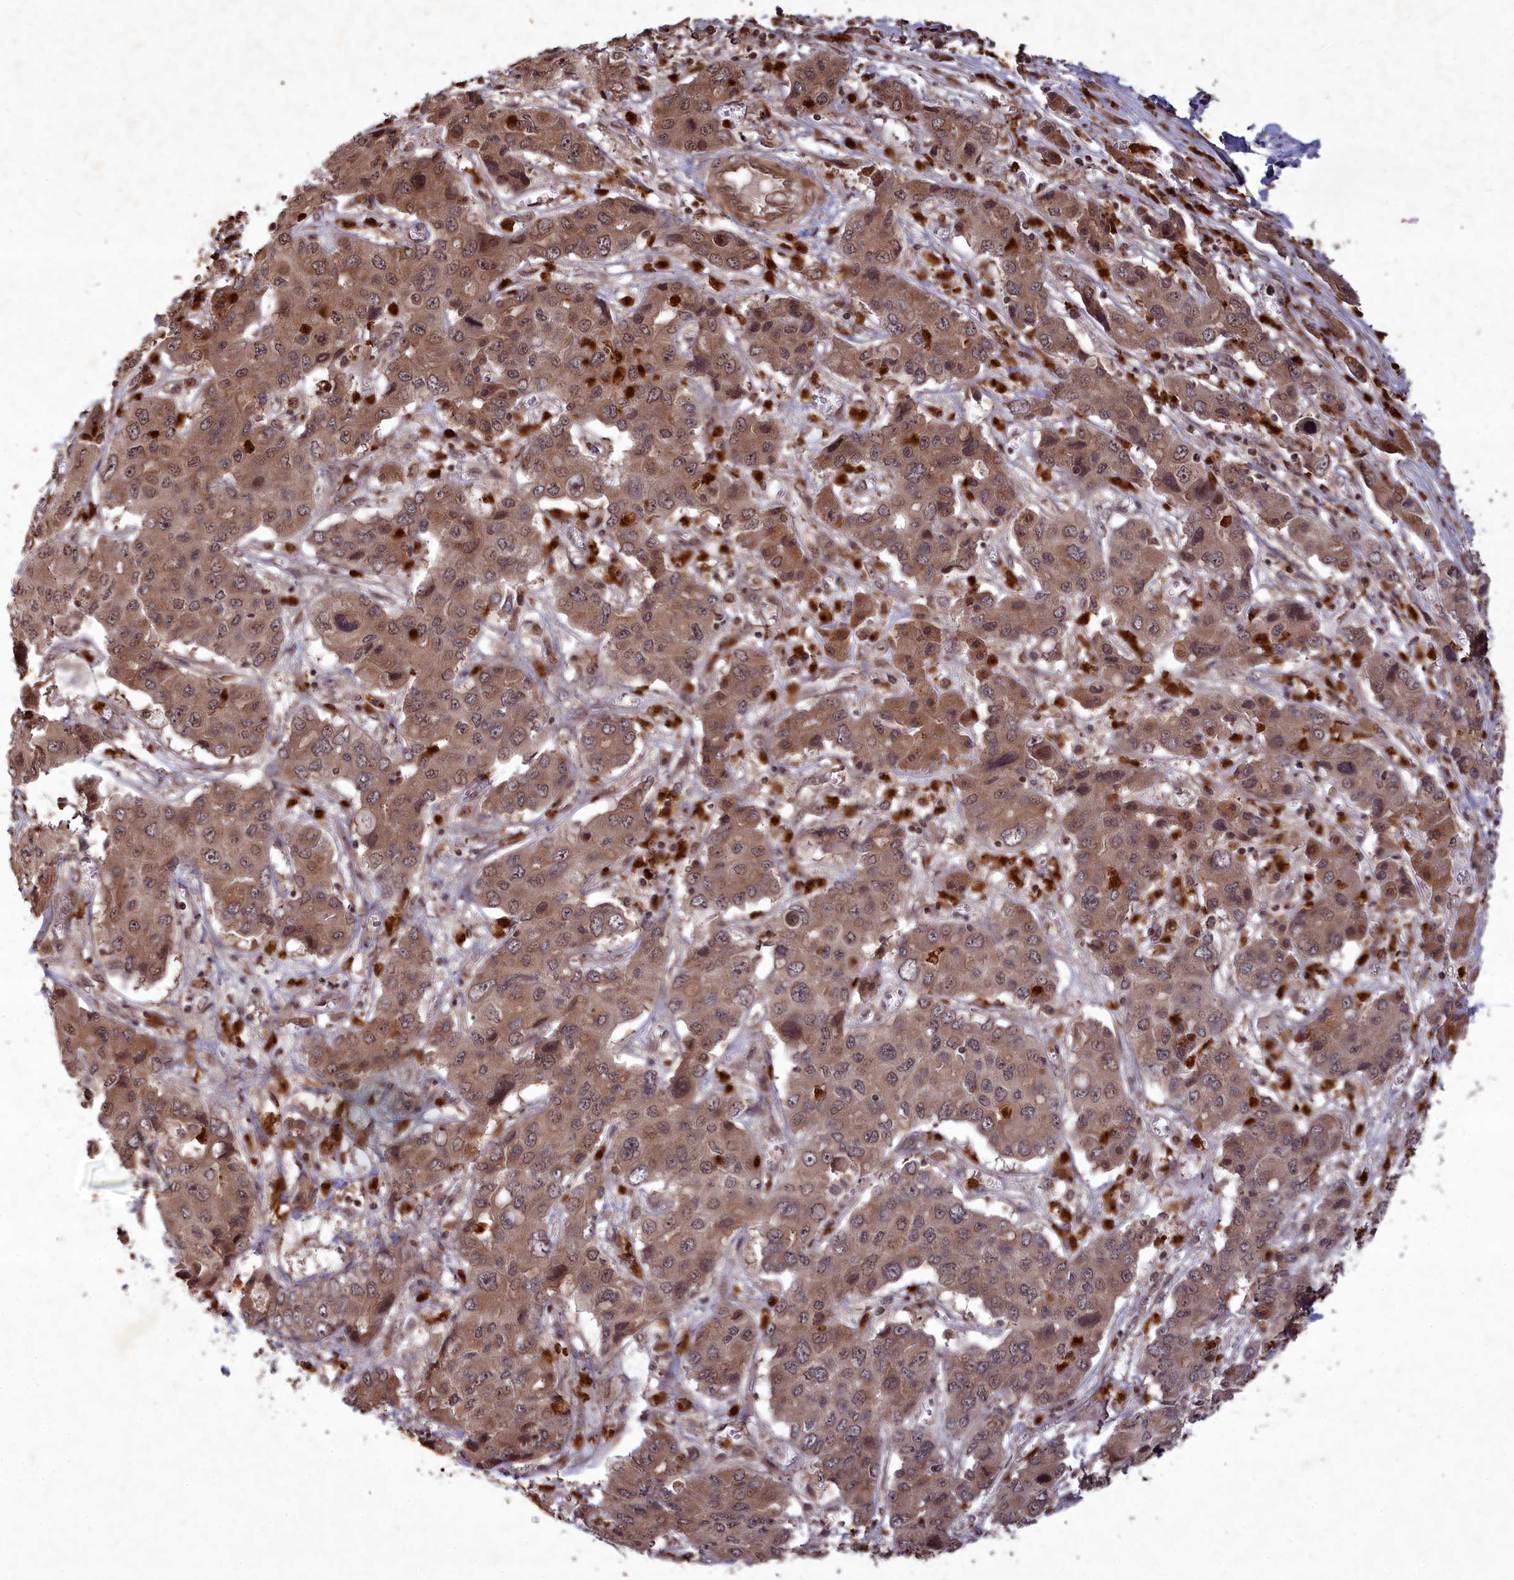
{"staining": {"intensity": "weak", "quantity": ">75%", "location": "cytoplasmic/membranous,nuclear"}, "tissue": "liver cancer", "cell_type": "Tumor cells", "image_type": "cancer", "snomed": [{"axis": "morphology", "description": "Cholangiocarcinoma"}, {"axis": "topography", "description": "Liver"}], "caption": "Liver cancer stained with immunohistochemistry (IHC) shows weak cytoplasmic/membranous and nuclear expression in approximately >75% of tumor cells. (brown staining indicates protein expression, while blue staining denotes nuclei).", "gene": "SRMS", "patient": {"sex": "male", "age": 67}}